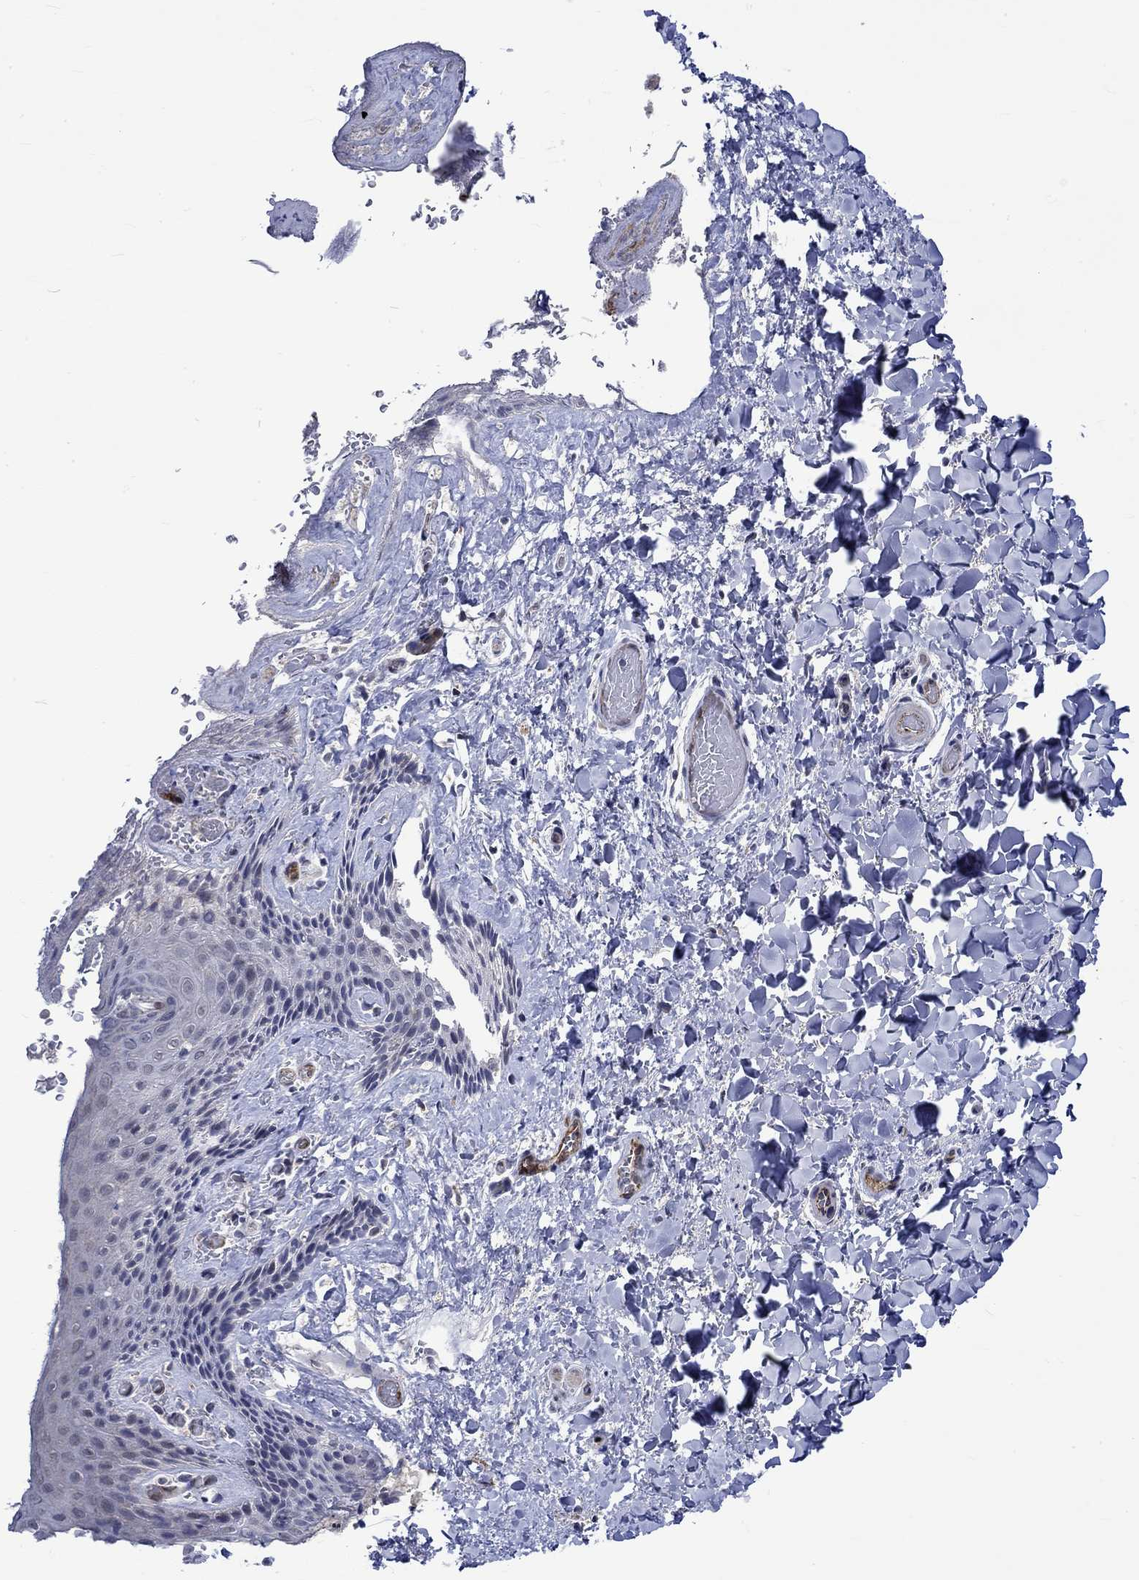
{"staining": {"intensity": "negative", "quantity": "none", "location": "none"}, "tissue": "skin", "cell_type": "Epidermal cells", "image_type": "normal", "snomed": [{"axis": "morphology", "description": "Normal tissue, NOS"}, {"axis": "topography", "description": "Anal"}], "caption": "The histopathology image demonstrates no staining of epidermal cells in benign skin.", "gene": "GJA5", "patient": {"sex": "male", "age": 36}}